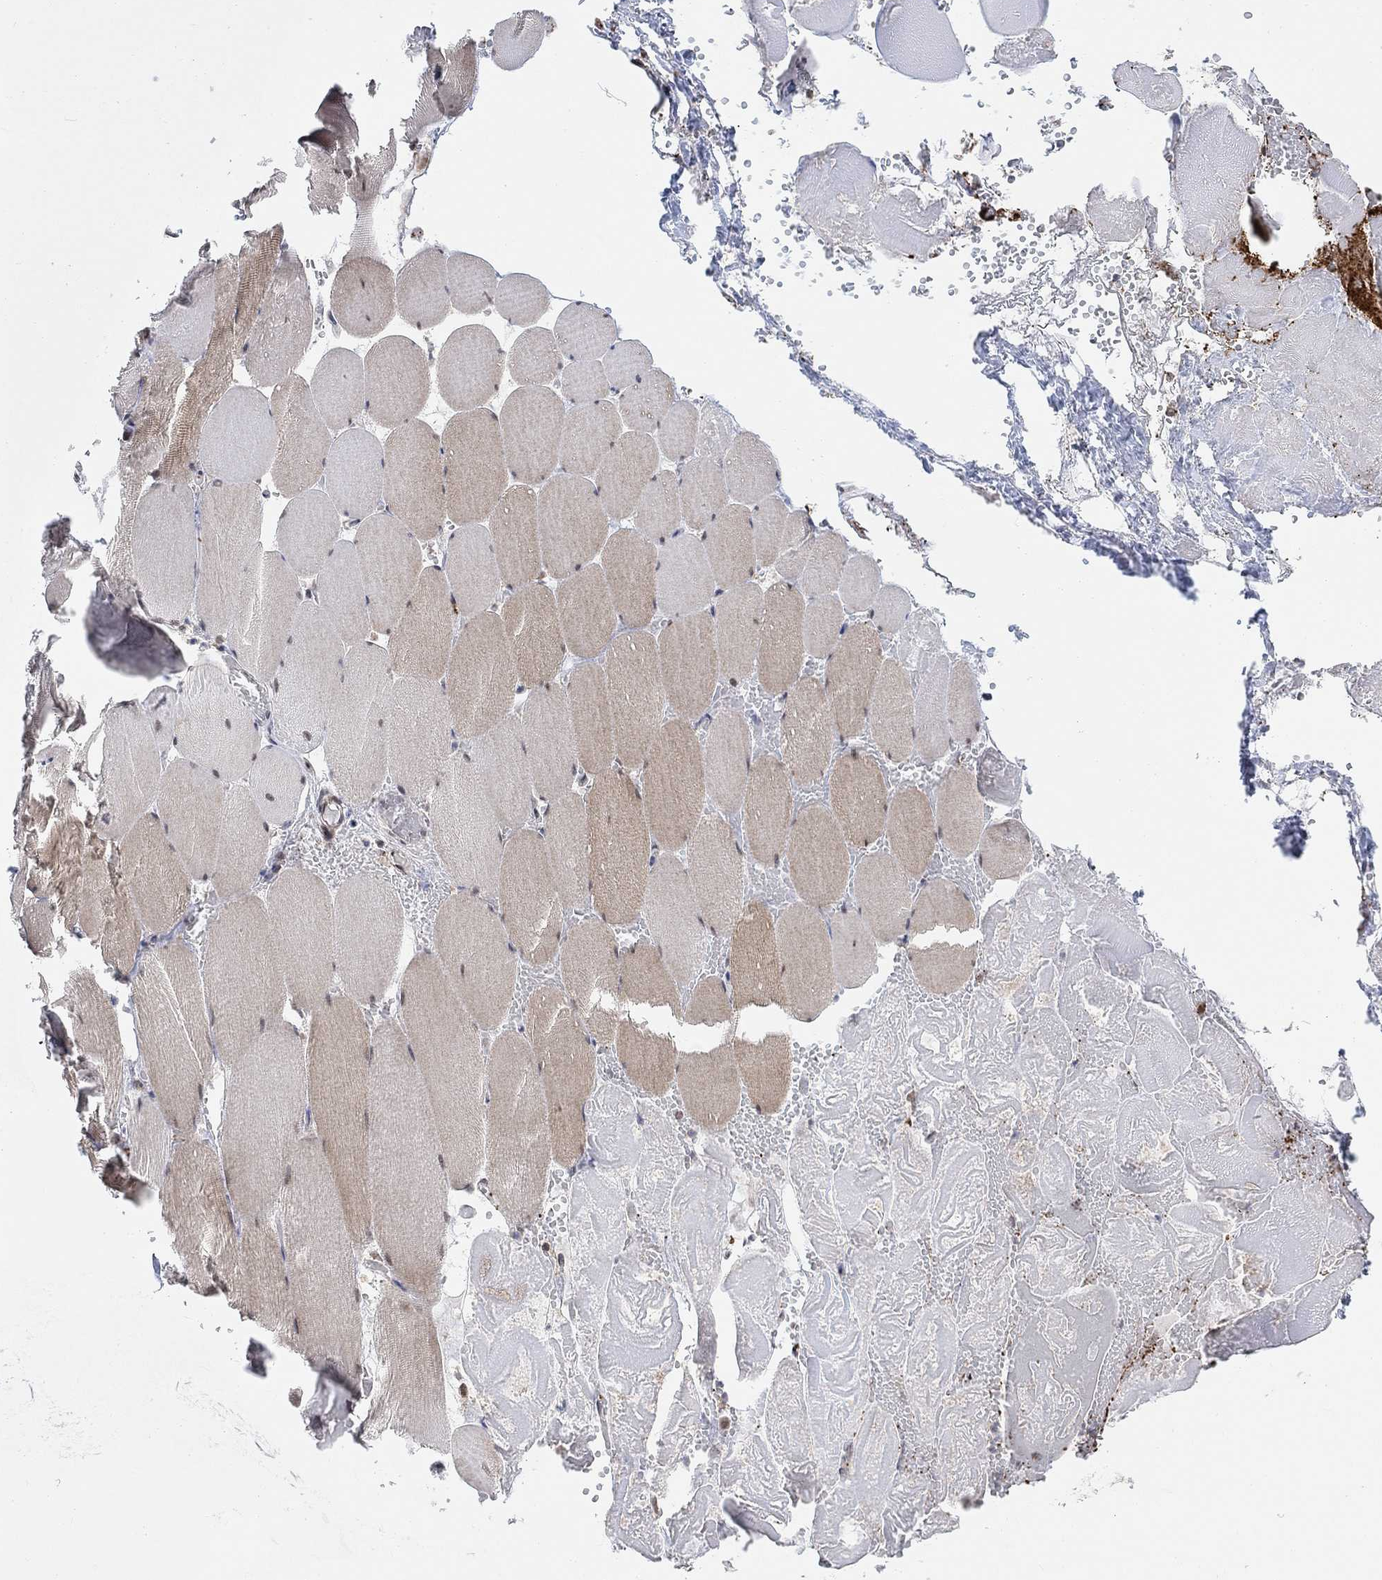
{"staining": {"intensity": "moderate", "quantity": "25%-75%", "location": "cytoplasmic/membranous"}, "tissue": "skeletal muscle", "cell_type": "Myocytes", "image_type": "normal", "snomed": [{"axis": "morphology", "description": "Normal tissue, NOS"}, {"axis": "morphology", "description": "Malignant melanoma, Metastatic site"}, {"axis": "topography", "description": "Skeletal muscle"}], "caption": "Moderate cytoplasmic/membranous expression is appreciated in approximately 25%-75% of myocytes in unremarkable skeletal muscle. (brown staining indicates protein expression, while blue staining denotes nuclei).", "gene": "PWWP2B", "patient": {"sex": "male", "age": 50}}